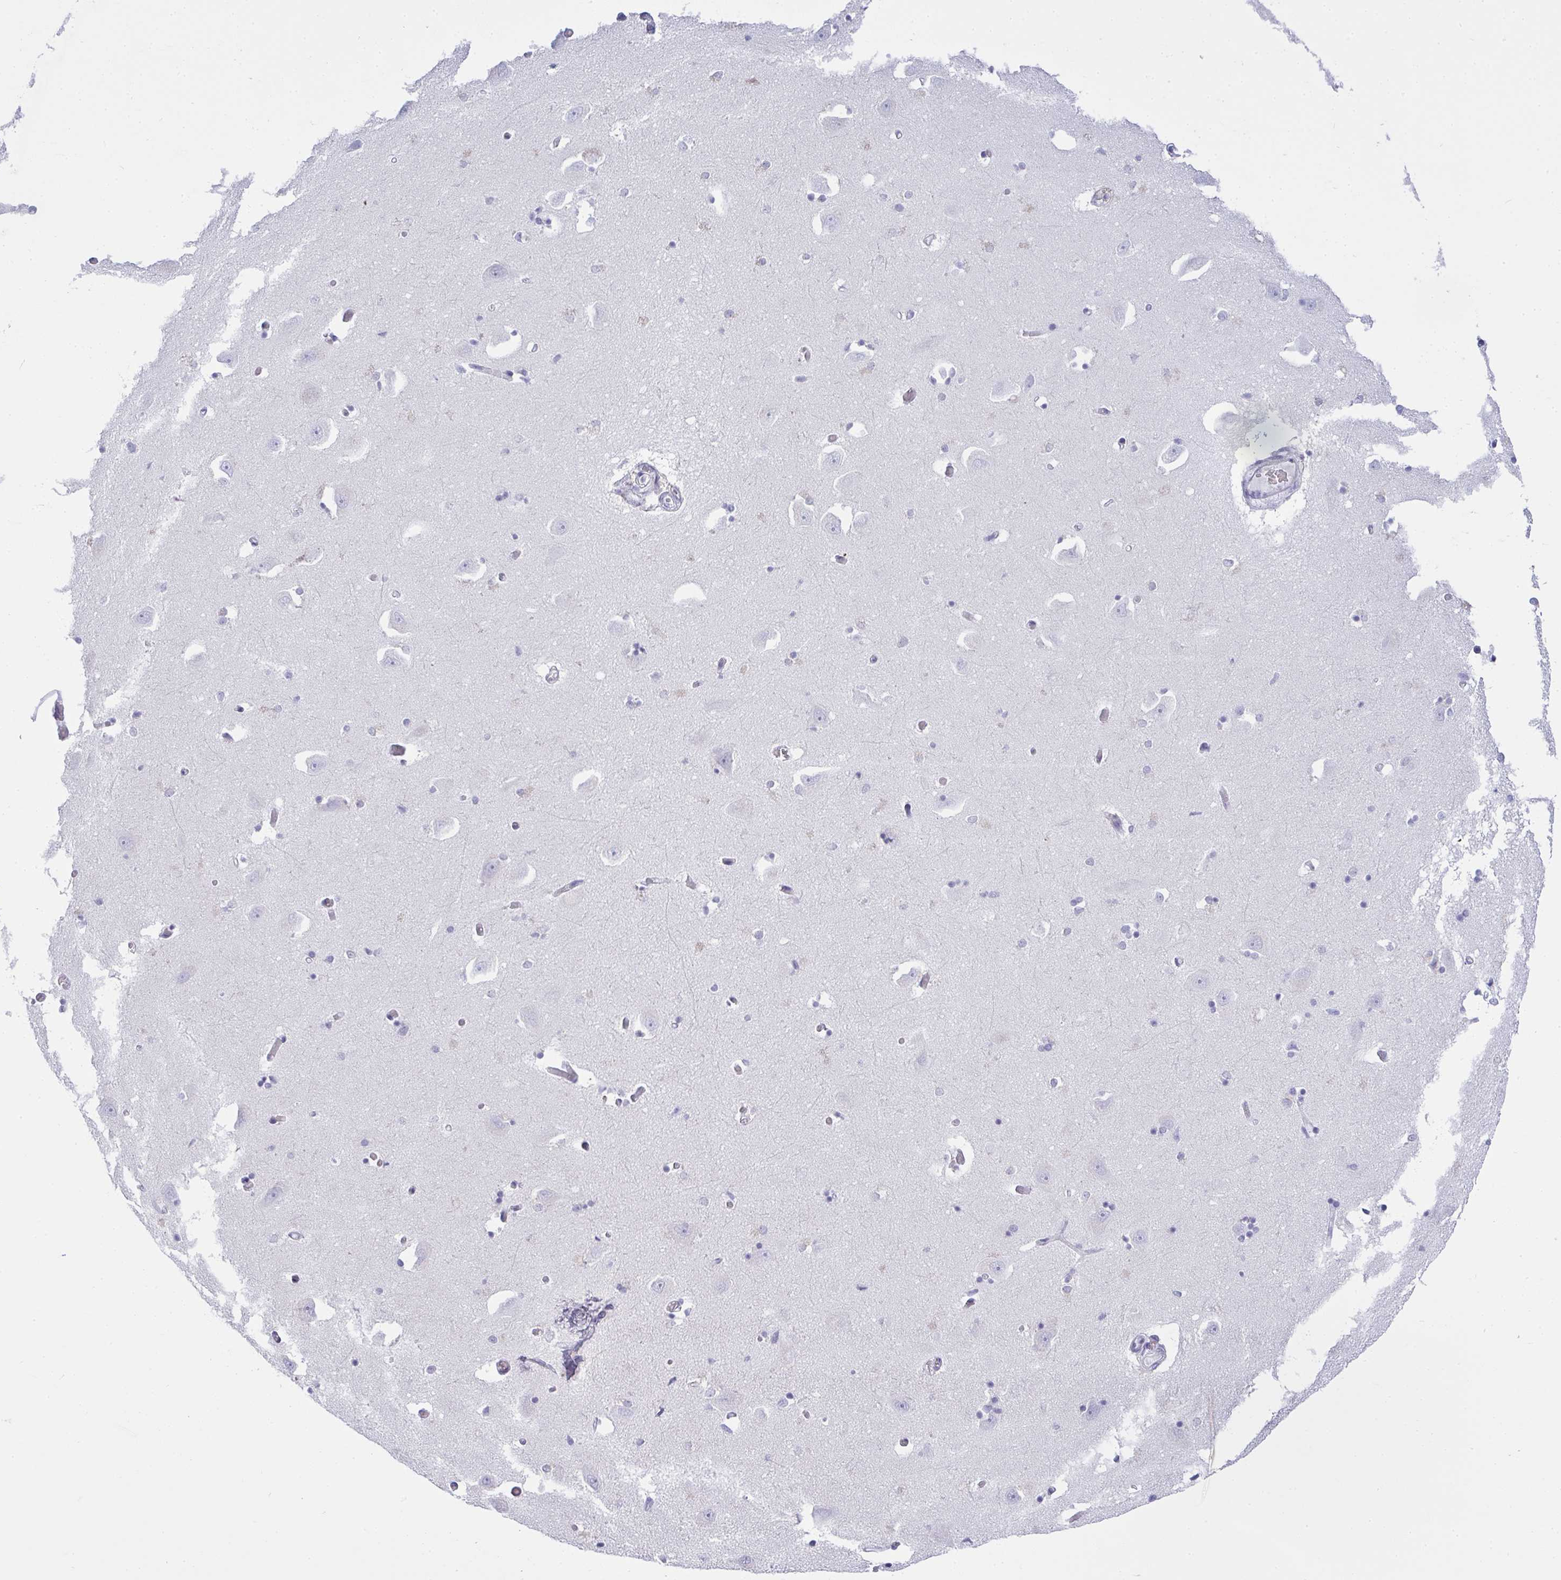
{"staining": {"intensity": "negative", "quantity": "none", "location": "none"}, "tissue": "caudate", "cell_type": "Glial cells", "image_type": "normal", "snomed": [{"axis": "morphology", "description": "Normal tissue, NOS"}, {"axis": "topography", "description": "Lateral ventricle wall"}, {"axis": "topography", "description": "Hippocampus"}], "caption": "DAB immunohistochemical staining of benign caudate displays no significant expression in glial cells. The staining was performed using DAB to visualize the protein expression in brown, while the nuclei were stained in blue with hematoxylin (Magnification: 20x).", "gene": "GSDMB", "patient": {"sex": "female", "age": 63}}